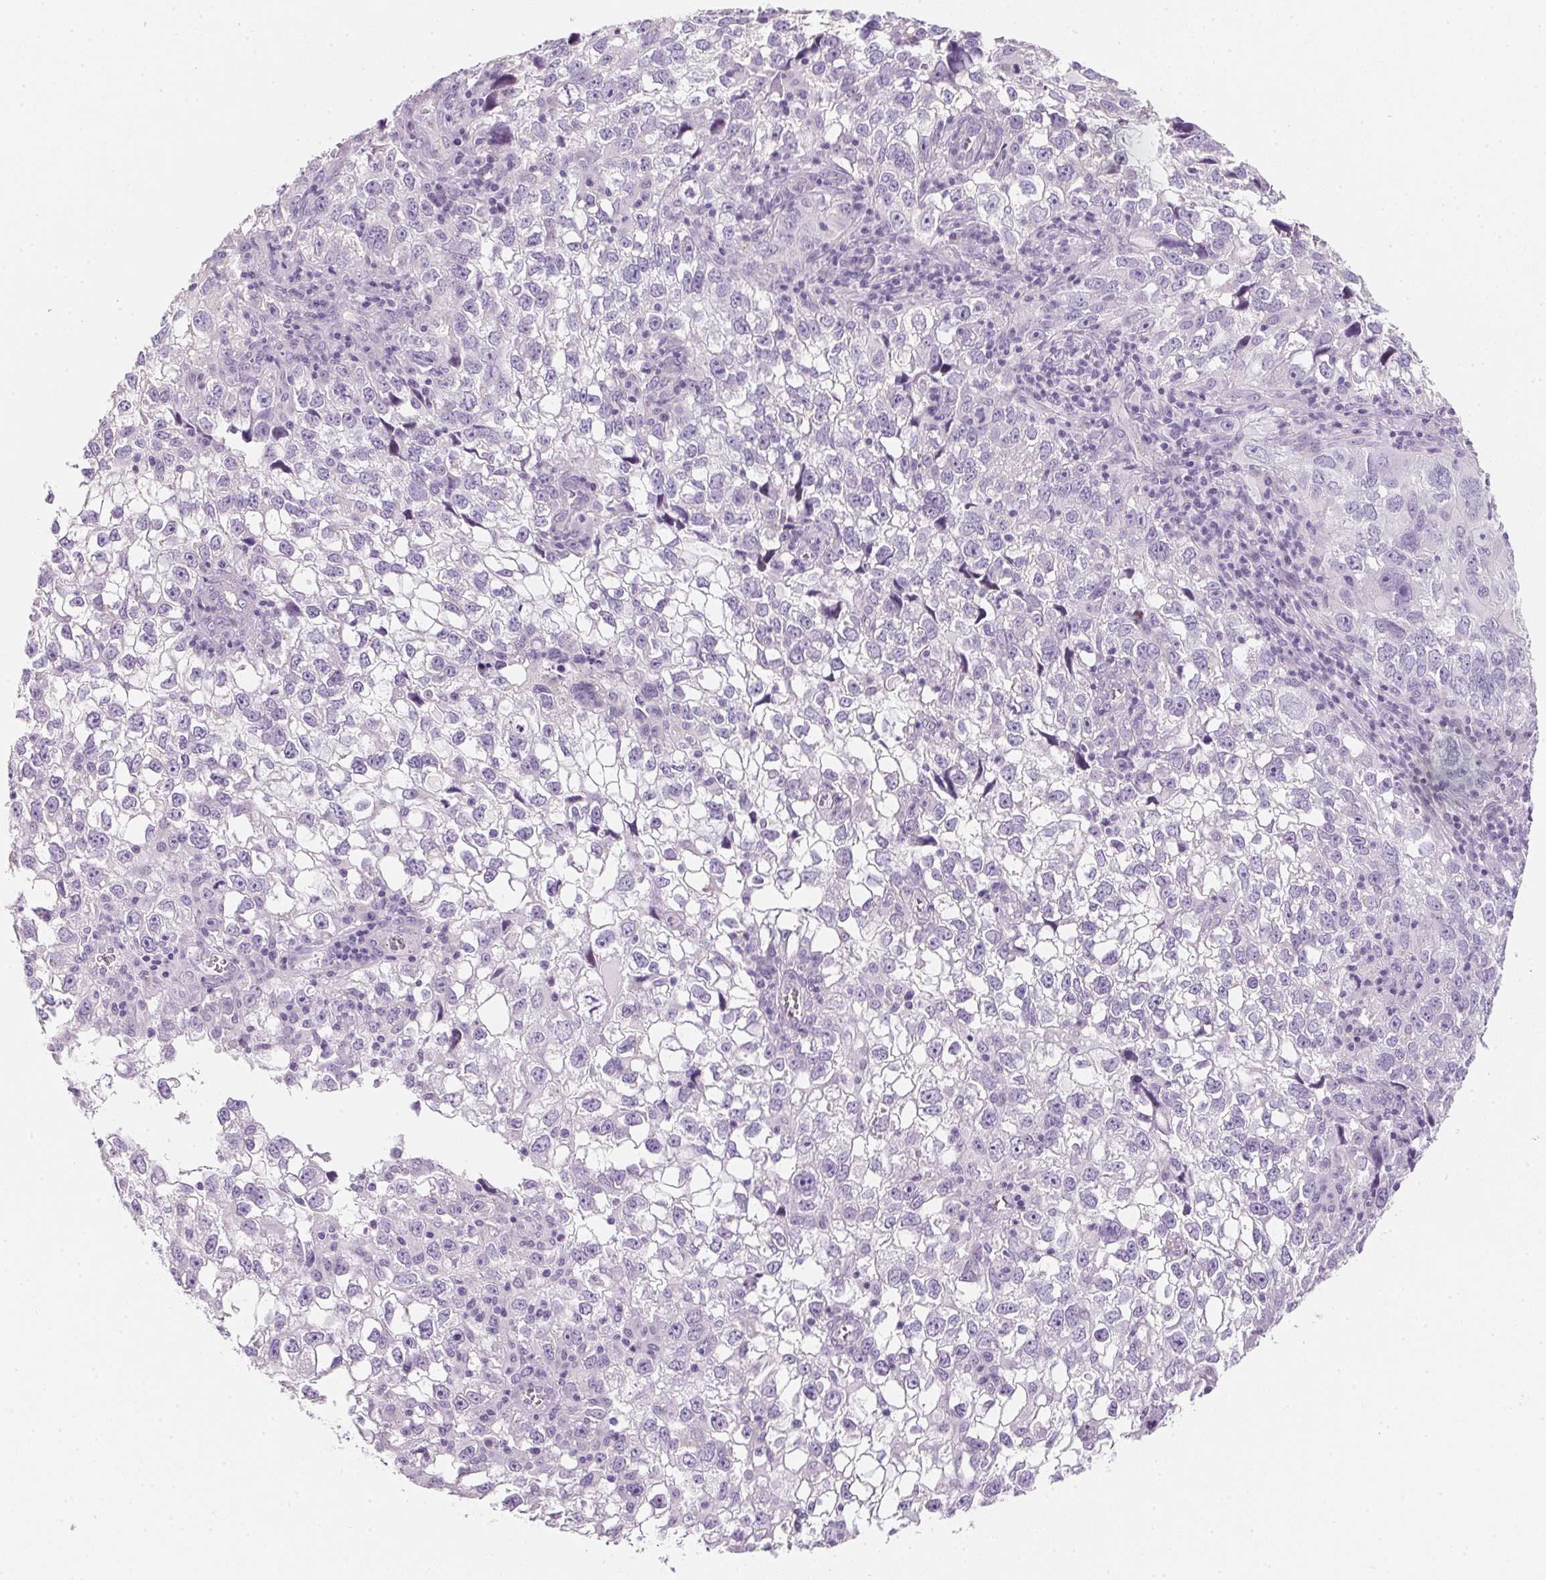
{"staining": {"intensity": "negative", "quantity": "none", "location": "none"}, "tissue": "cervical cancer", "cell_type": "Tumor cells", "image_type": "cancer", "snomed": [{"axis": "morphology", "description": "Squamous cell carcinoma, NOS"}, {"axis": "topography", "description": "Cervix"}], "caption": "A high-resolution image shows immunohistochemistry (IHC) staining of cervical cancer (squamous cell carcinoma), which shows no significant positivity in tumor cells. (DAB (3,3'-diaminobenzidine) immunohistochemistry (IHC) visualized using brightfield microscopy, high magnification).", "gene": "AQP5", "patient": {"sex": "female", "age": 55}}